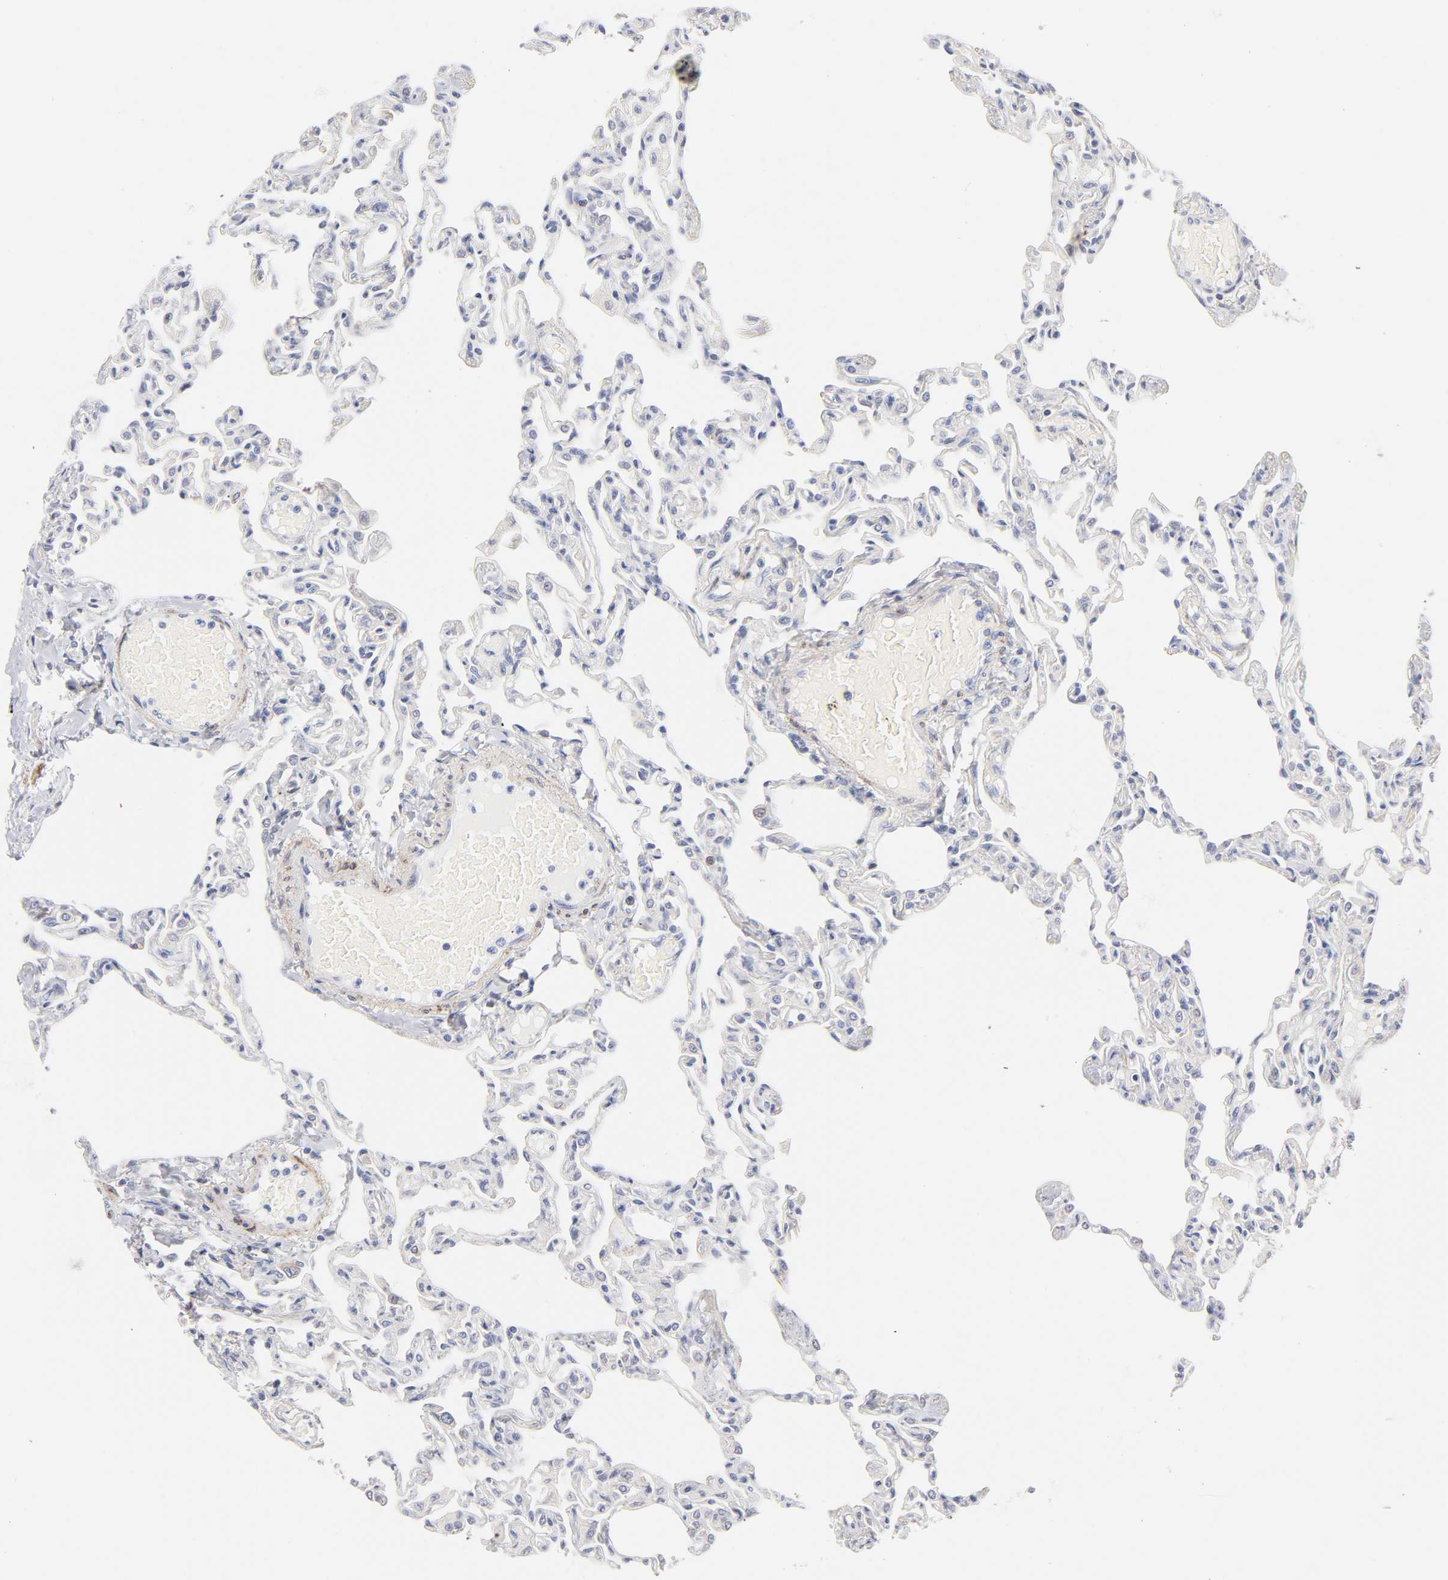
{"staining": {"intensity": "negative", "quantity": "none", "location": "none"}, "tissue": "lung", "cell_type": "Alveolar cells", "image_type": "normal", "snomed": [{"axis": "morphology", "description": "Normal tissue, NOS"}, {"axis": "topography", "description": "Lung"}], "caption": "Immunohistochemistry micrograph of unremarkable human lung stained for a protein (brown), which demonstrates no positivity in alveolar cells. Brightfield microscopy of IHC stained with DAB (3,3'-diaminobenzidine) (brown) and hematoxylin (blue), captured at high magnification.", "gene": "MID1", "patient": {"sex": "female", "age": 49}}